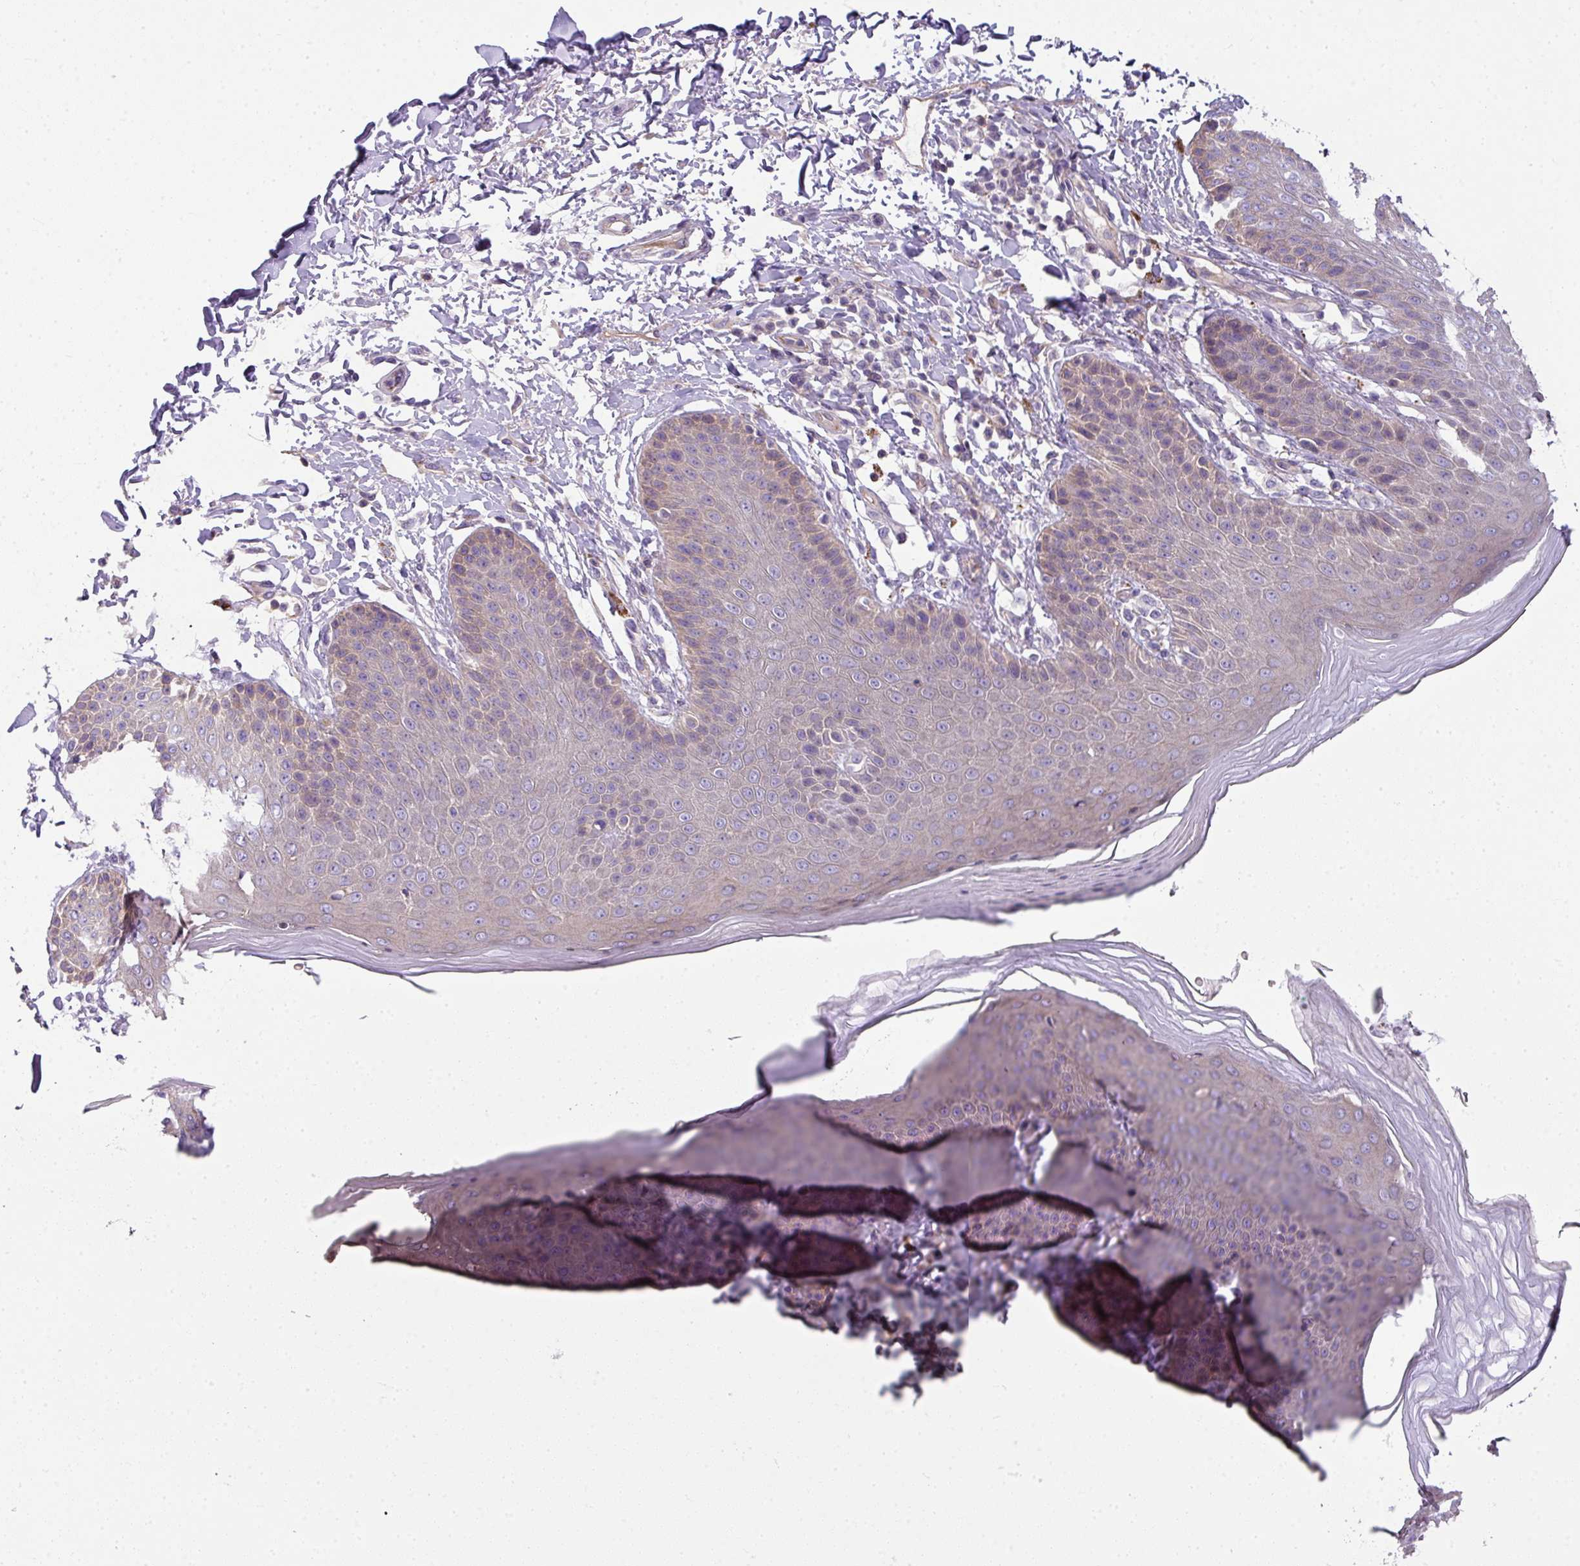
{"staining": {"intensity": "moderate", "quantity": "<25%", "location": "cytoplasmic/membranous"}, "tissue": "skin", "cell_type": "Epidermal cells", "image_type": "normal", "snomed": [{"axis": "morphology", "description": "Normal tissue, NOS"}, {"axis": "topography", "description": "Peripheral nerve tissue"}], "caption": "Immunohistochemical staining of unremarkable human skin exhibits <25% levels of moderate cytoplasmic/membranous protein staining in about <25% of epidermal cells. The protein of interest is stained brown, and the nuclei are stained in blue (DAB (3,3'-diaminobenzidine) IHC with brightfield microscopy, high magnification).", "gene": "PALS2", "patient": {"sex": "male", "age": 51}}